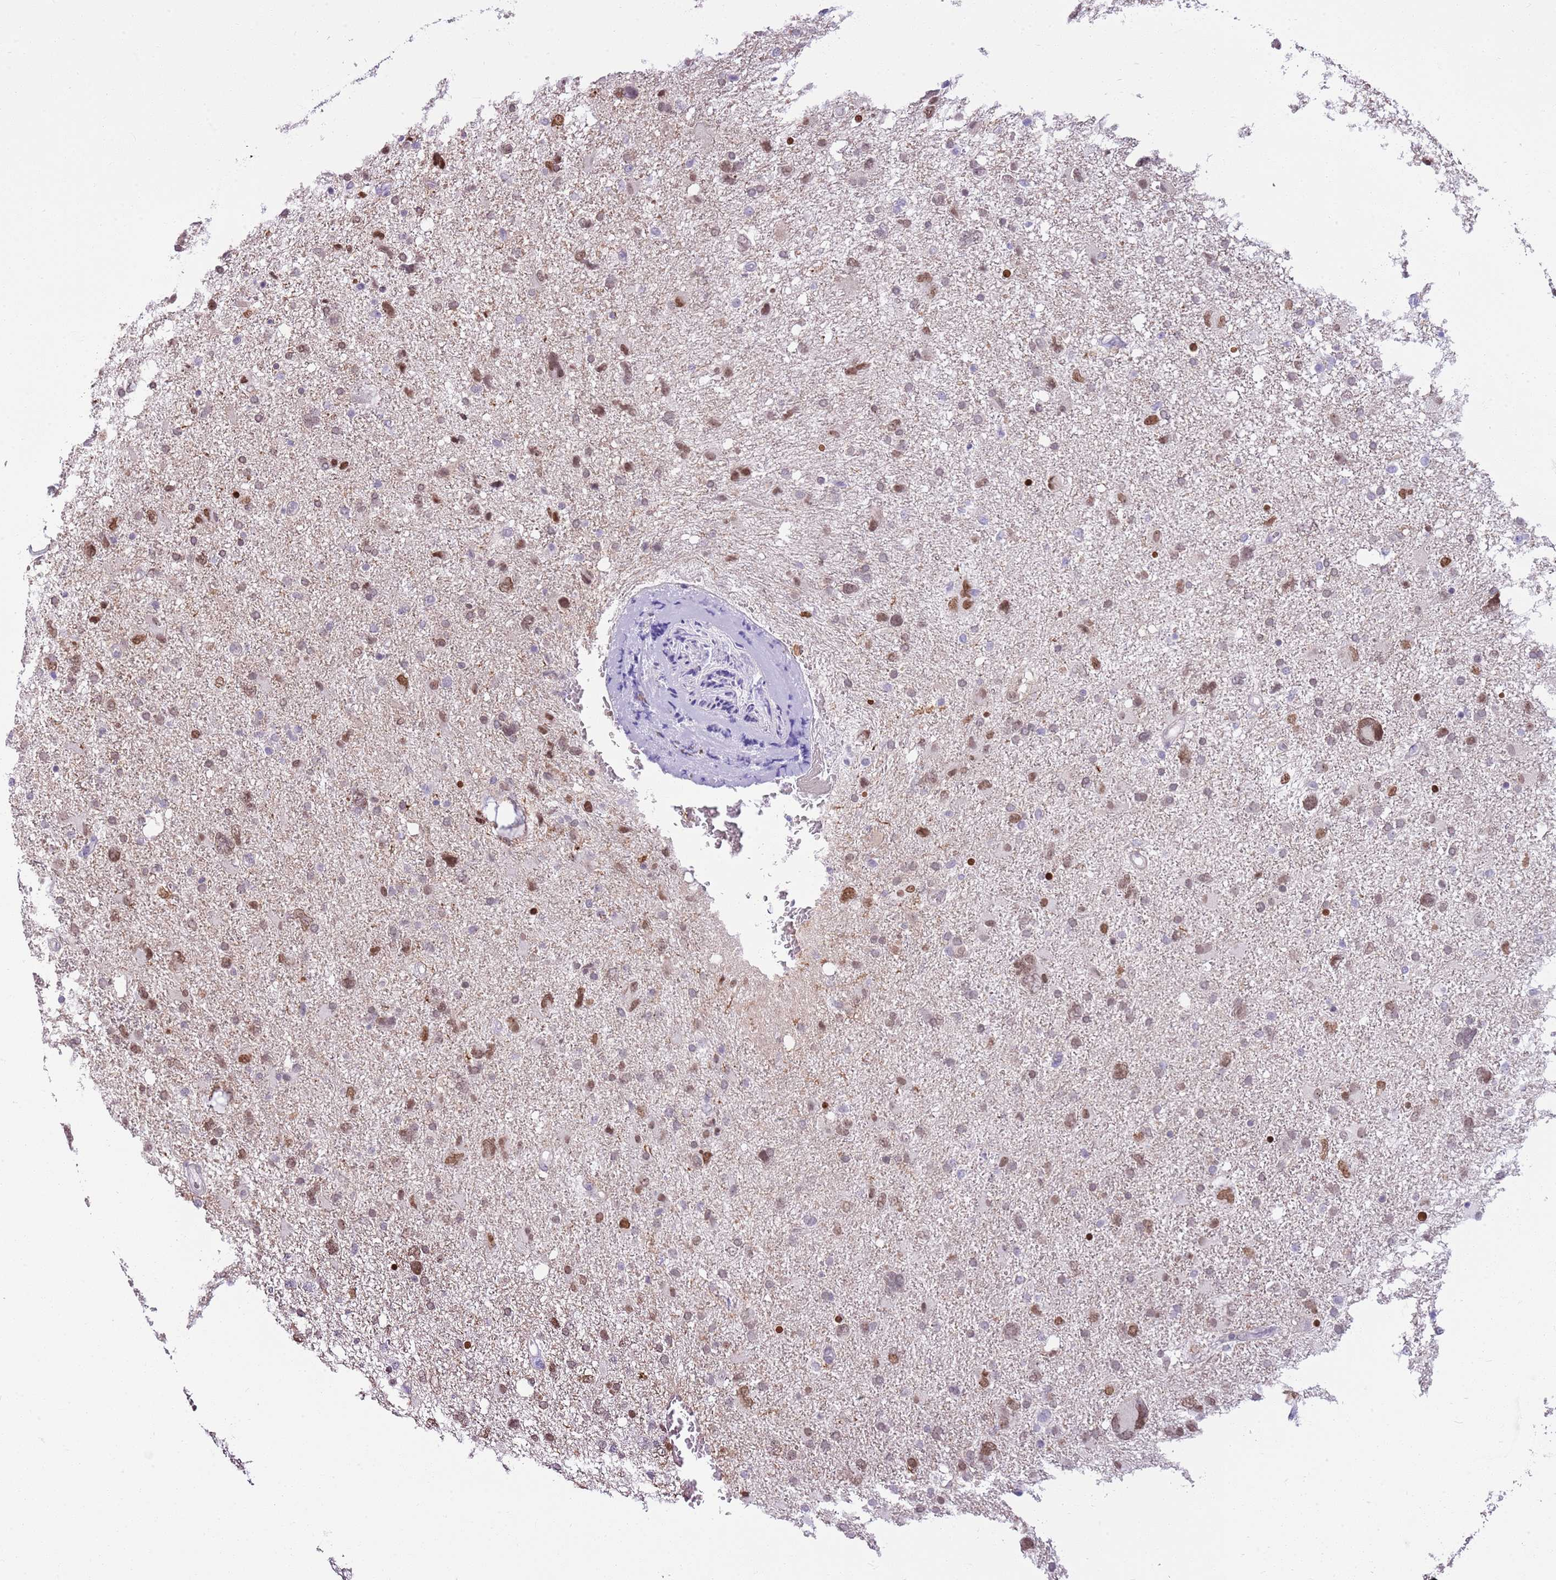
{"staining": {"intensity": "moderate", "quantity": ">75%", "location": "nuclear"}, "tissue": "glioma", "cell_type": "Tumor cells", "image_type": "cancer", "snomed": [{"axis": "morphology", "description": "Glioma, malignant, High grade"}, {"axis": "topography", "description": "Brain"}], "caption": "DAB (3,3'-diaminobenzidine) immunohistochemical staining of human glioma displays moderate nuclear protein positivity in approximately >75% of tumor cells. (DAB IHC with brightfield microscopy, high magnification).", "gene": "DHX32", "patient": {"sex": "male", "age": 61}}